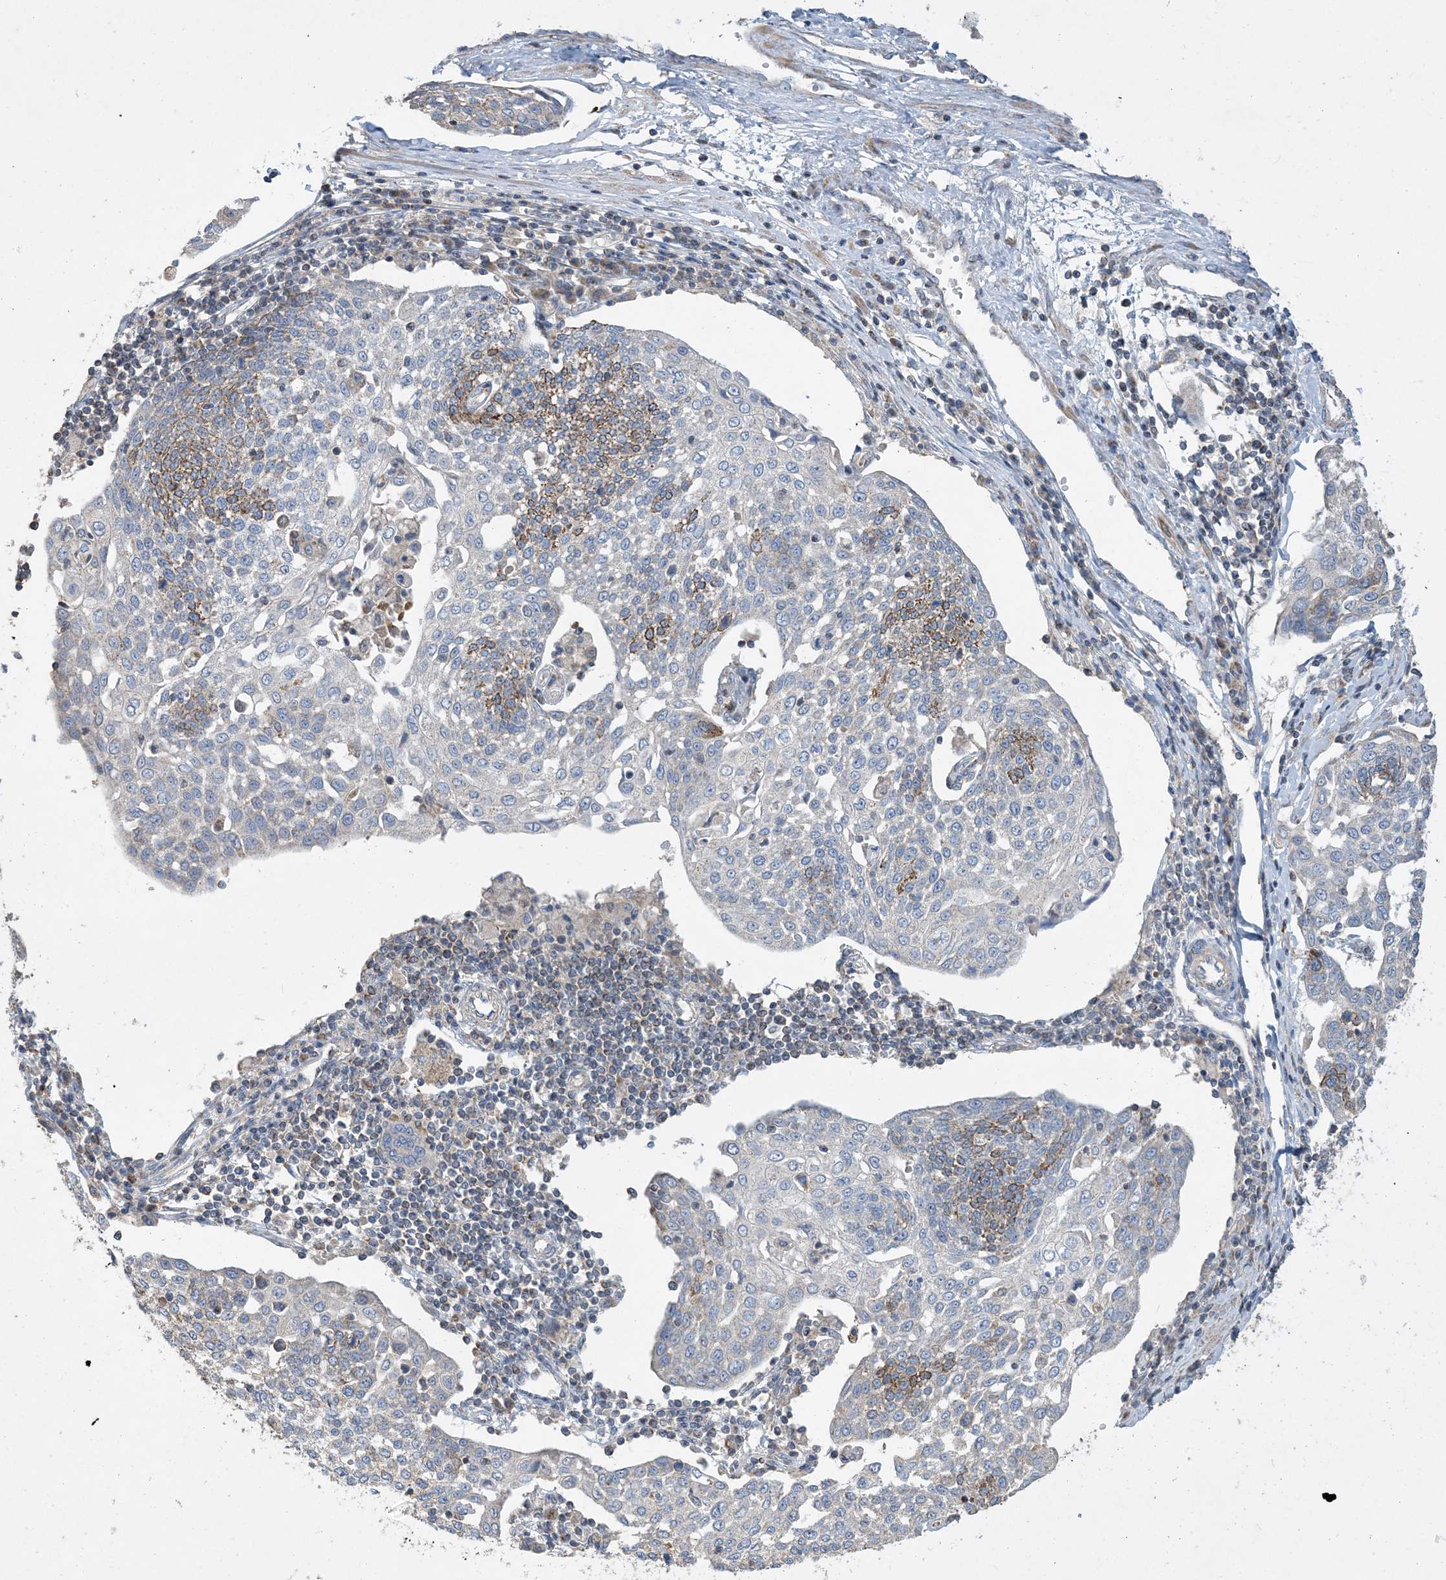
{"staining": {"intensity": "negative", "quantity": "none", "location": "none"}, "tissue": "cervical cancer", "cell_type": "Tumor cells", "image_type": "cancer", "snomed": [{"axis": "morphology", "description": "Squamous cell carcinoma, NOS"}, {"axis": "topography", "description": "Cervix"}], "caption": "This is an immunohistochemistry (IHC) histopathology image of human cervical squamous cell carcinoma. There is no positivity in tumor cells.", "gene": "ECHDC1", "patient": {"sex": "female", "age": 34}}